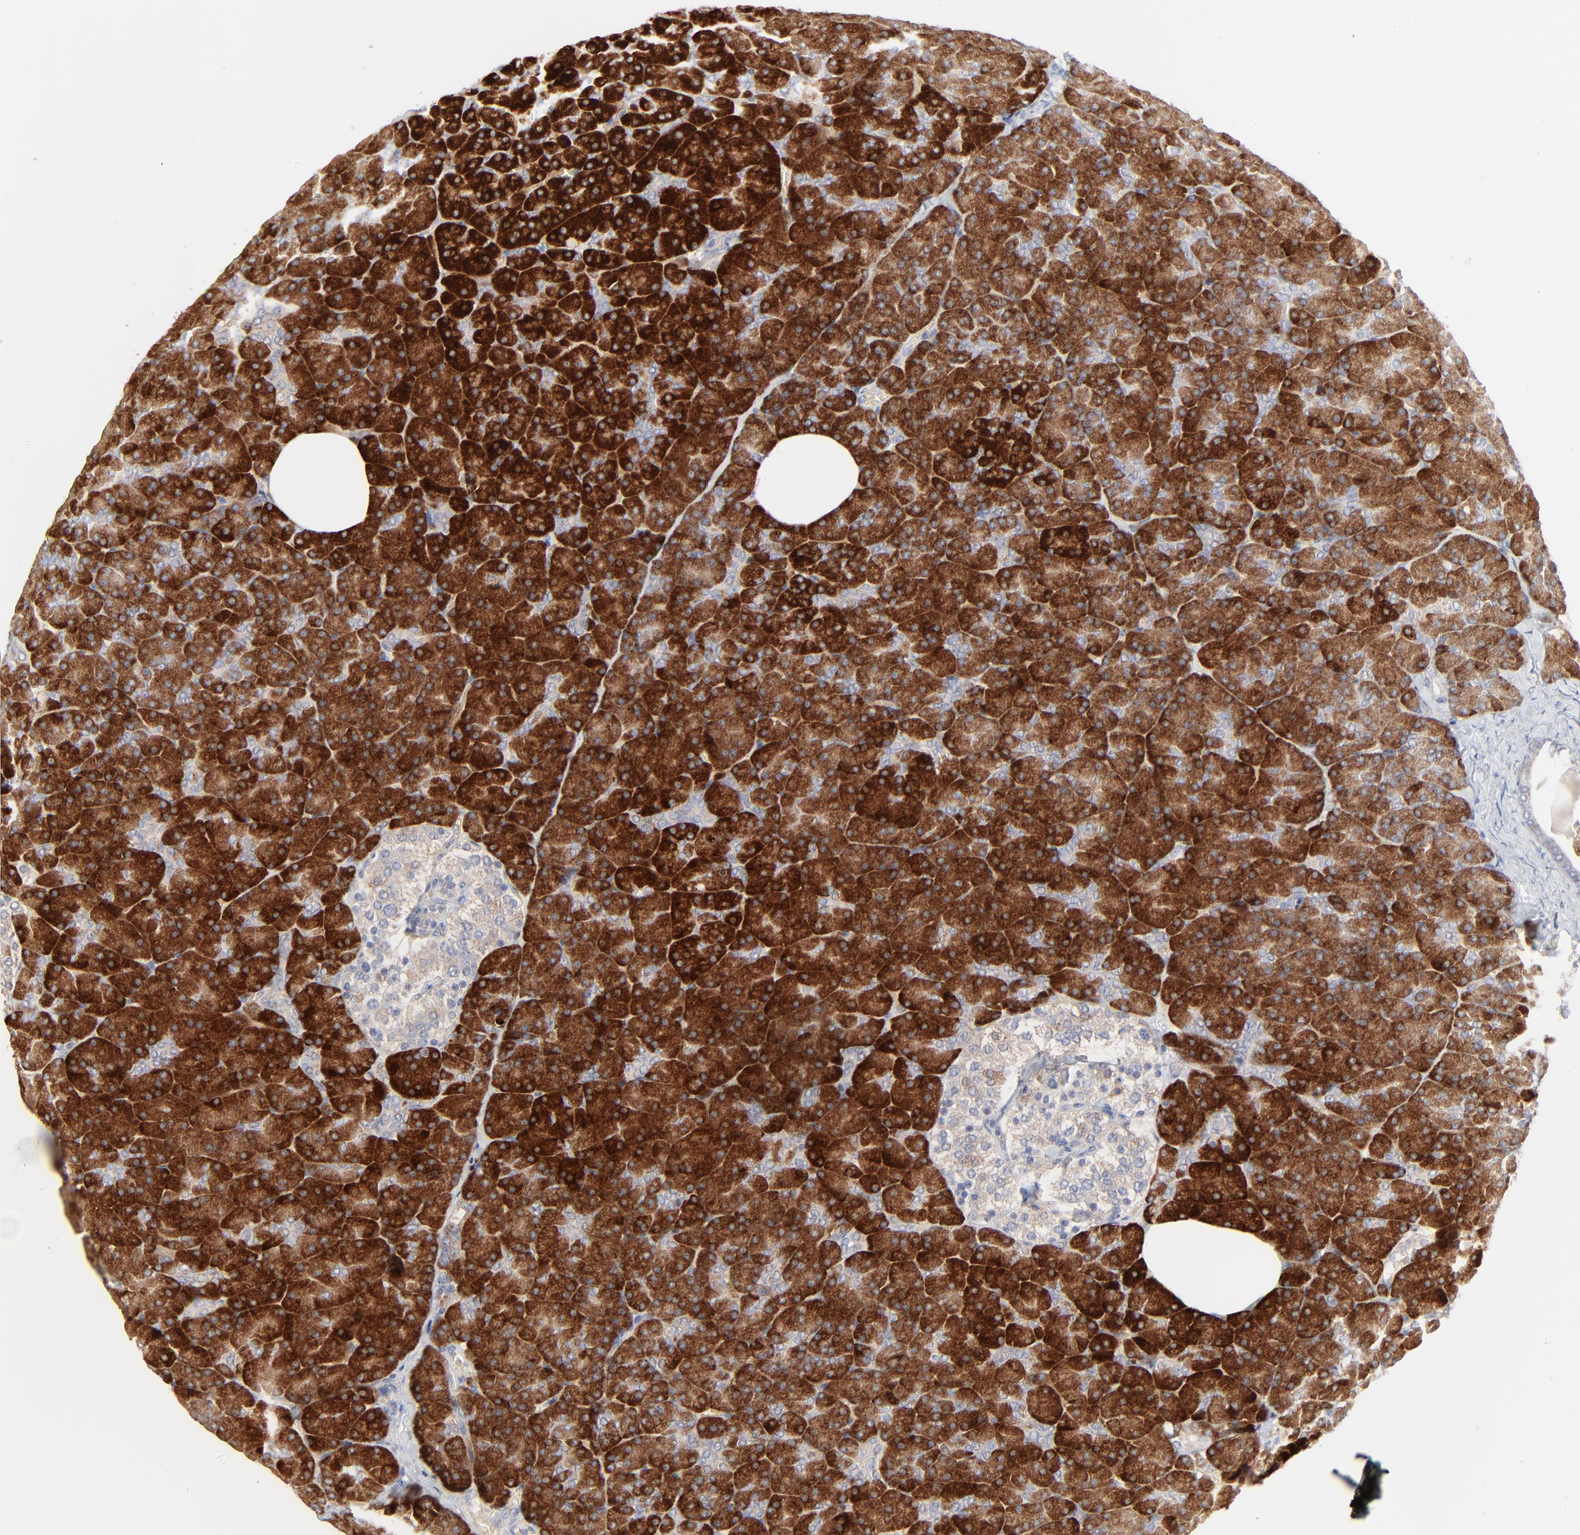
{"staining": {"intensity": "strong", "quantity": ">75%", "location": "cytoplasmic/membranous"}, "tissue": "pancreas", "cell_type": "Exocrine glandular cells", "image_type": "normal", "snomed": [{"axis": "morphology", "description": "Normal tissue, NOS"}, {"axis": "topography", "description": "Pancreas"}], "caption": "Immunohistochemistry (IHC) (DAB) staining of normal pancreas shows strong cytoplasmic/membranous protein expression in about >75% of exocrine glandular cells. (brown staining indicates protein expression, while blue staining denotes nuclei).", "gene": "FANCB", "patient": {"sex": "female", "age": 35}}